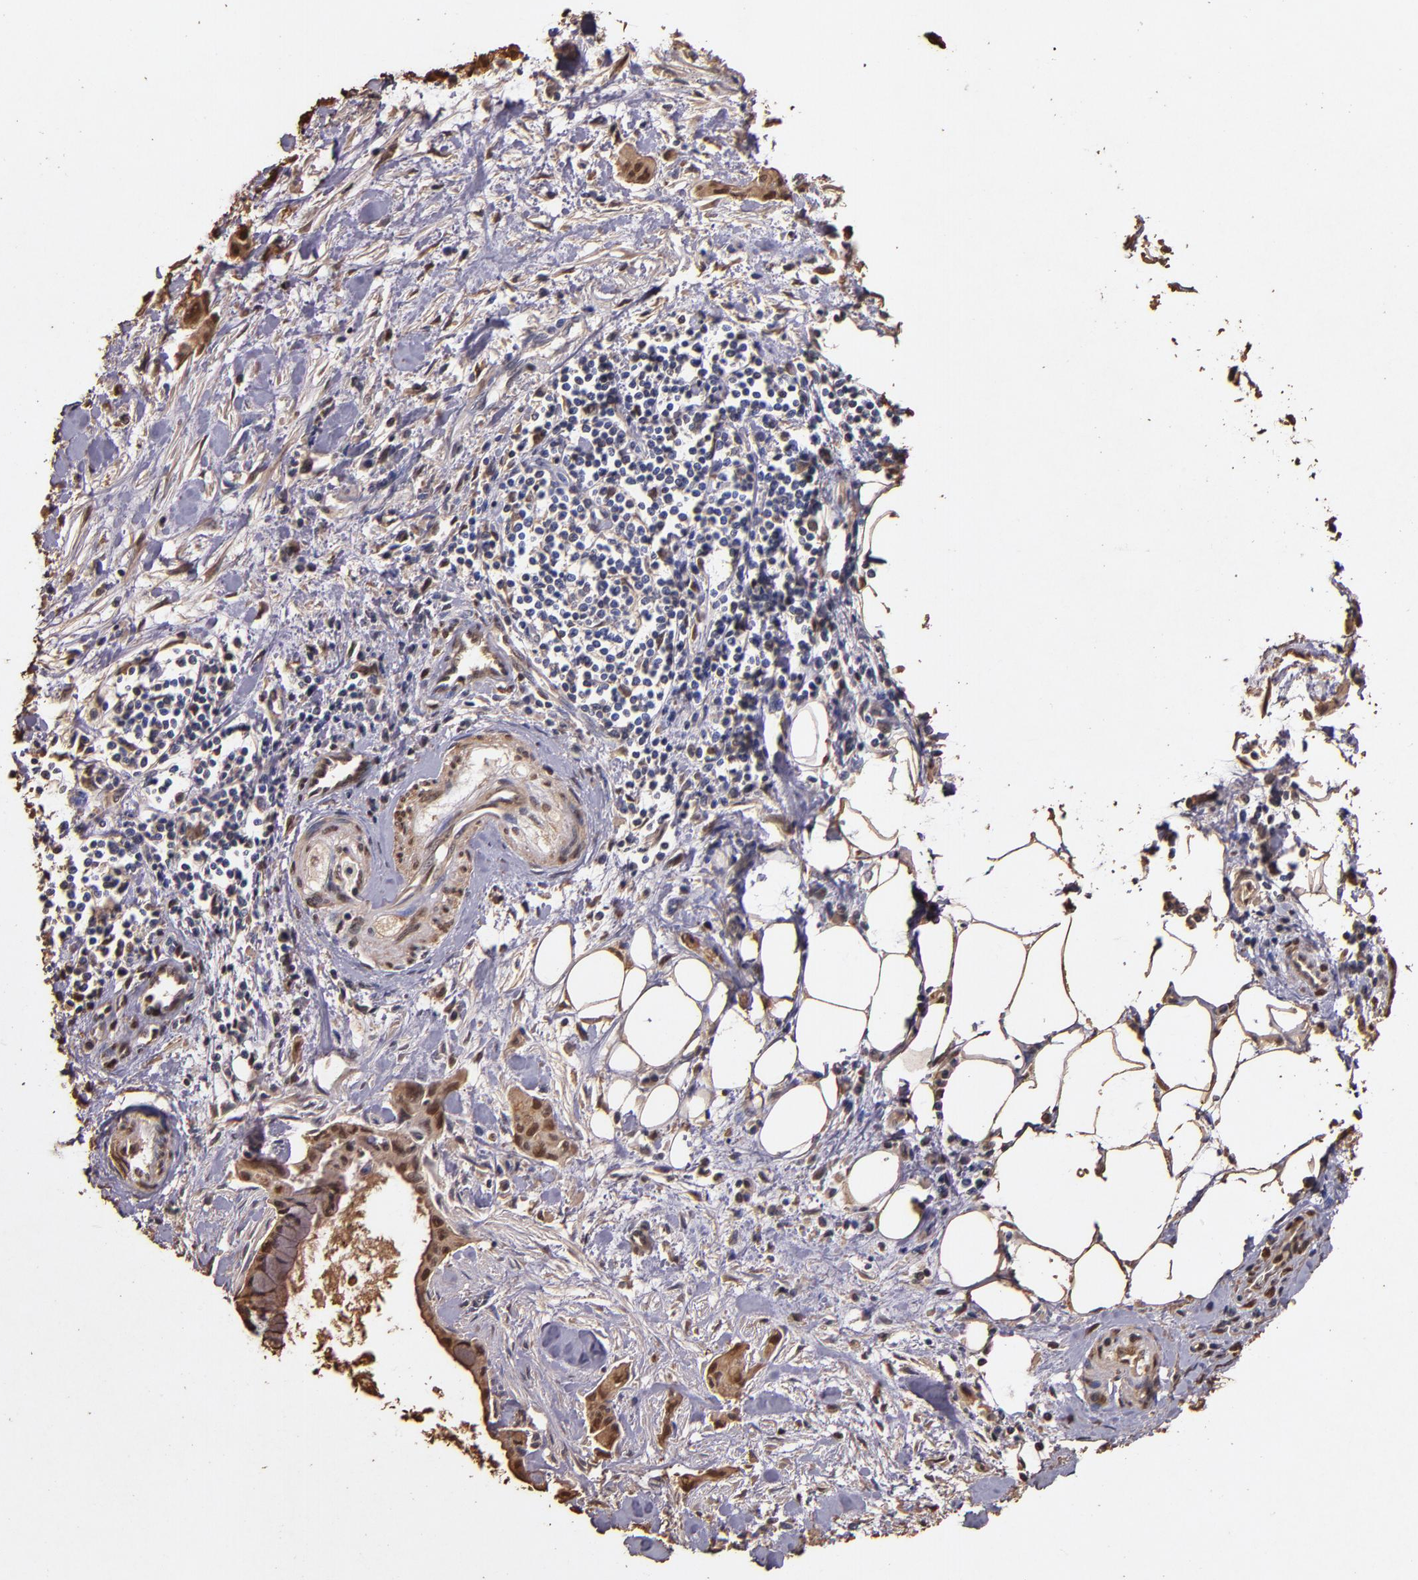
{"staining": {"intensity": "moderate", "quantity": ">75%", "location": "cytoplasmic/membranous,nuclear"}, "tissue": "pancreatic cancer", "cell_type": "Tumor cells", "image_type": "cancer", "snomed": [{"axis": "morphology", "description": "Adenocarcinoma, NOS"}, {"axis": "topography", "description": "Pancreas"}], "caption": "Moderate cytoplasmic/membranous and nuclear staining is identified in approximately >75% of tumor cells in pancreatic cancer (adenocarcinoma).", "gene": "S100A6", "patient": {"sex": "male", "age": 59}}